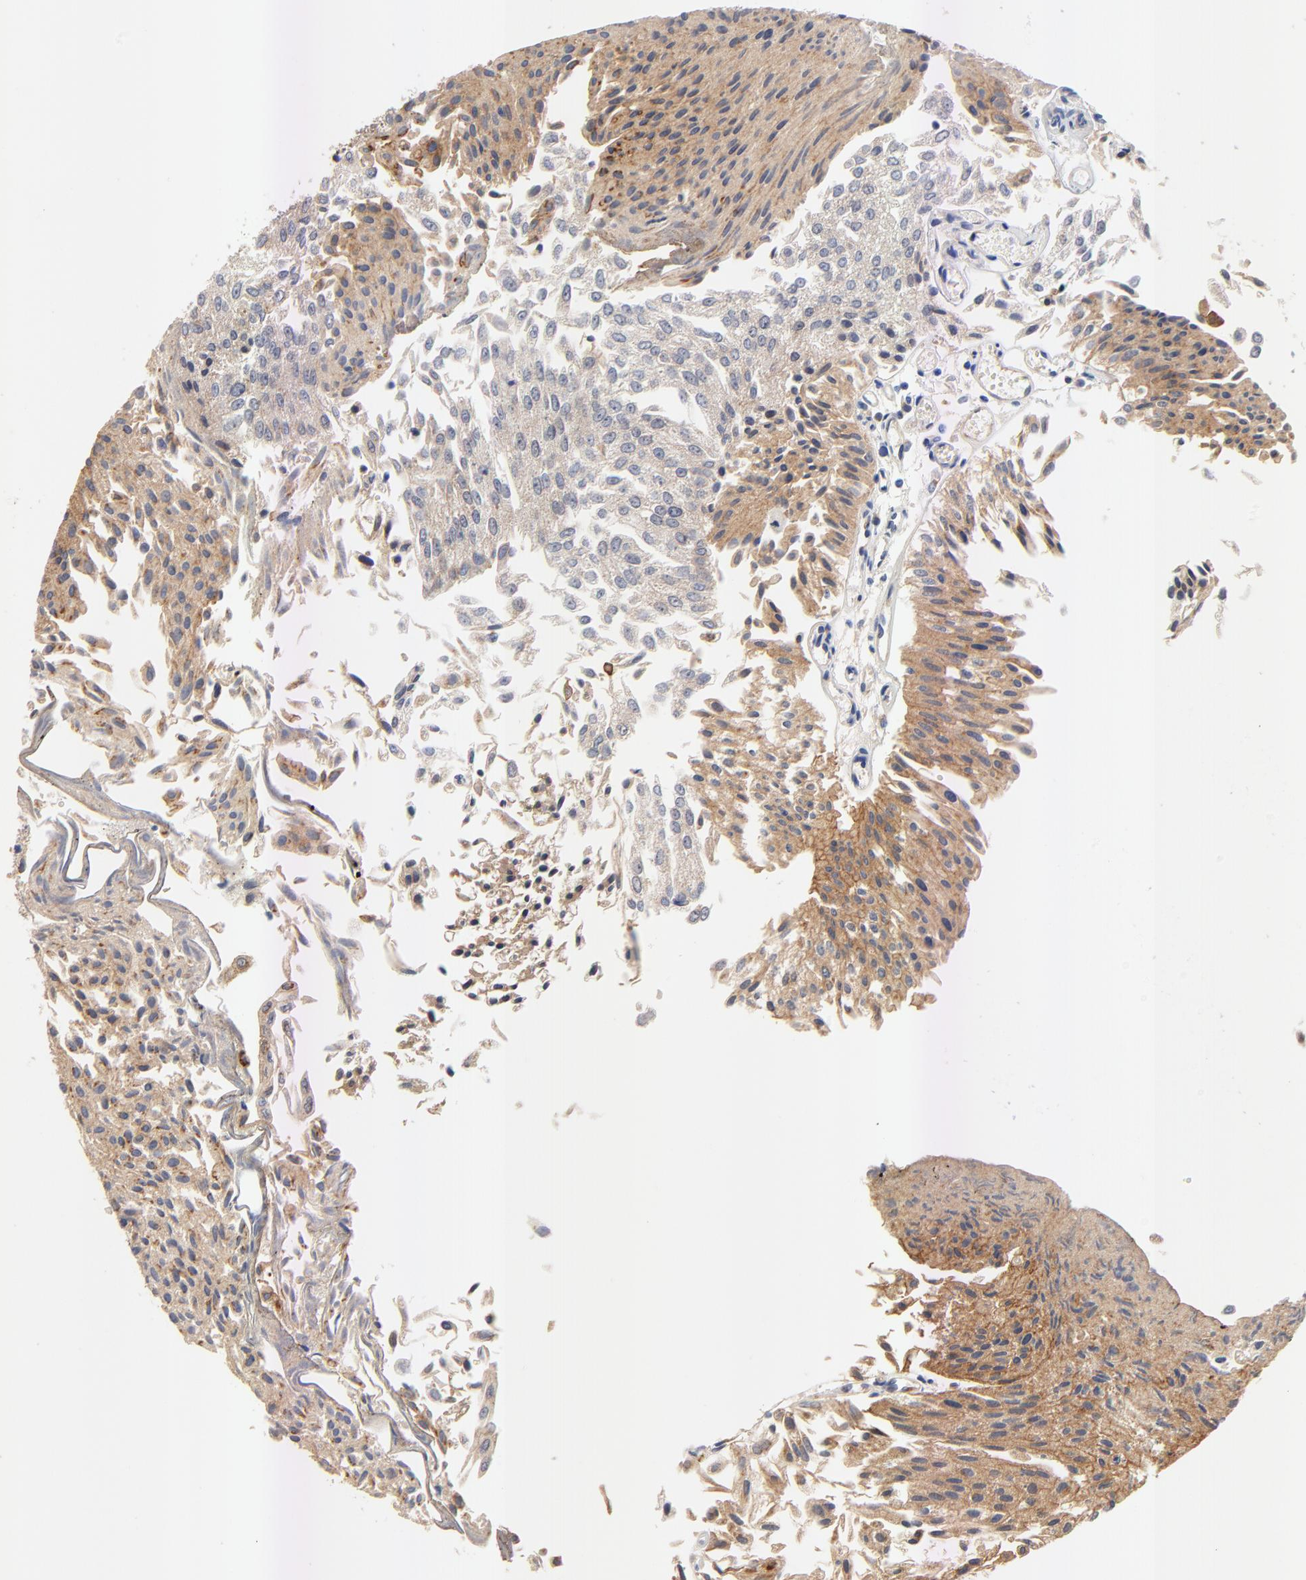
{"staining": {"intensity": "moderate", "quantity": ">75%", "location": "cytoplasmic/membranous"}, "tissue": "urothelial cancer", "cell_type": "Tumor cells", "image_type": "cancer", "snomed": [{"axis": "morphology", "description": "Urothelial carcinoma, Low grade"}, {"axis": "topography", "description": "Urinary bladder"}], "caption": "High-power microscopy captured an IHC histopathology image of urothelial cancer, revealing moderate cytoplasmic/membranous positivity in approximately >75% of tumor cells.", "gene": "FBXL2", "patient": {"sex": "male", "age": 86}}